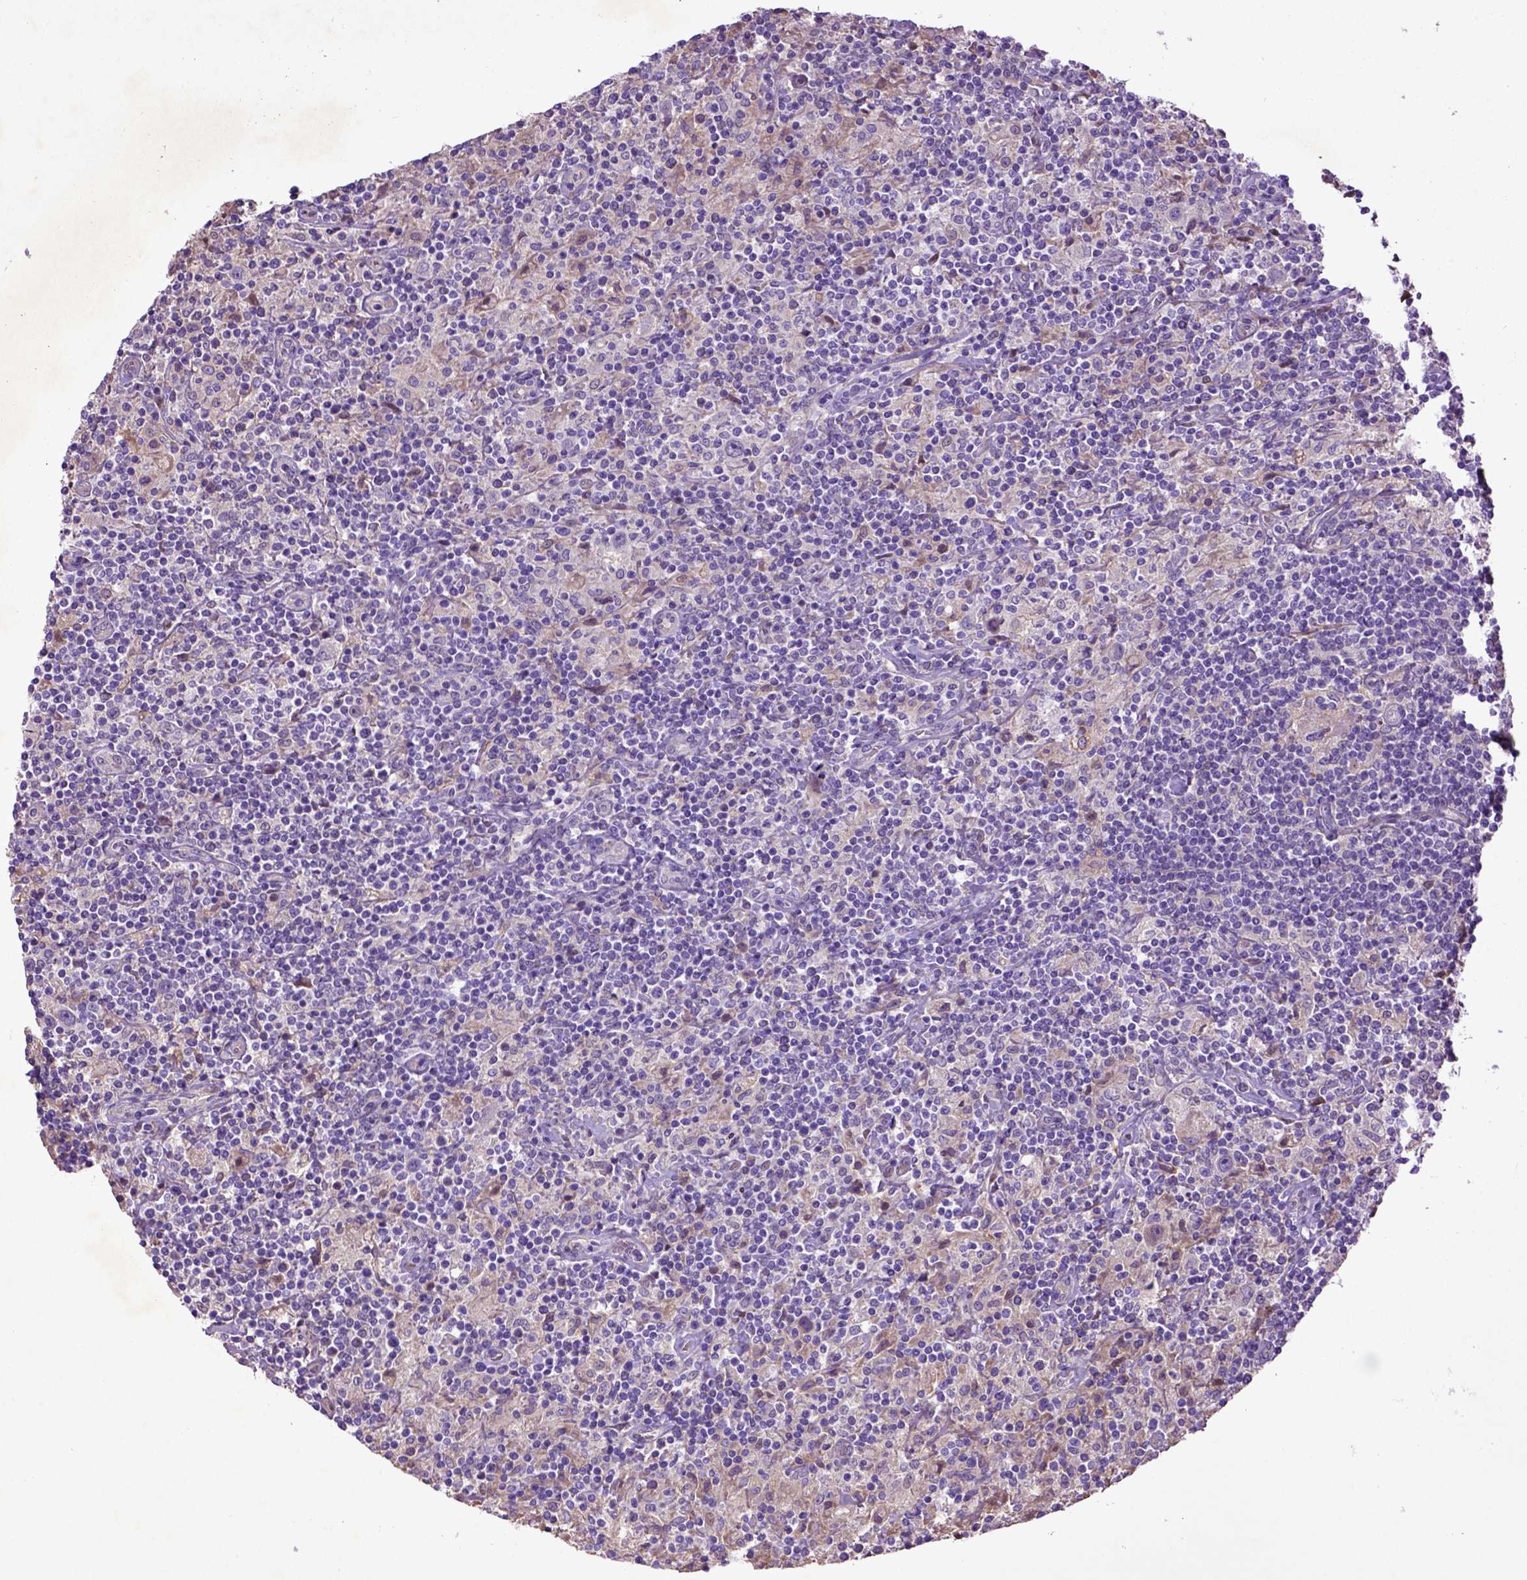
{"staining": {"intensity": "negative", "quantity": "none", "location": "none"}, "tissue": "lymphoma", "cell_type": "Tumor cells", "image_type": "cancer", "snomed": [{"axis": "morphology", "description": "Hodgkin's disease, NOS"}, {"axis": "topography", "description": "Lymph node"}], "caption": "High magnification brightfield microscopy of Hodgkin's disease stained with DAB (3,3'-diaminobenzidine) (brown) and counterstained with hematoxylin (blue): tumor cells show no significant positivity.", "gene": "DEPDC1B", "patient": {"sex": "male", "age": 70}}